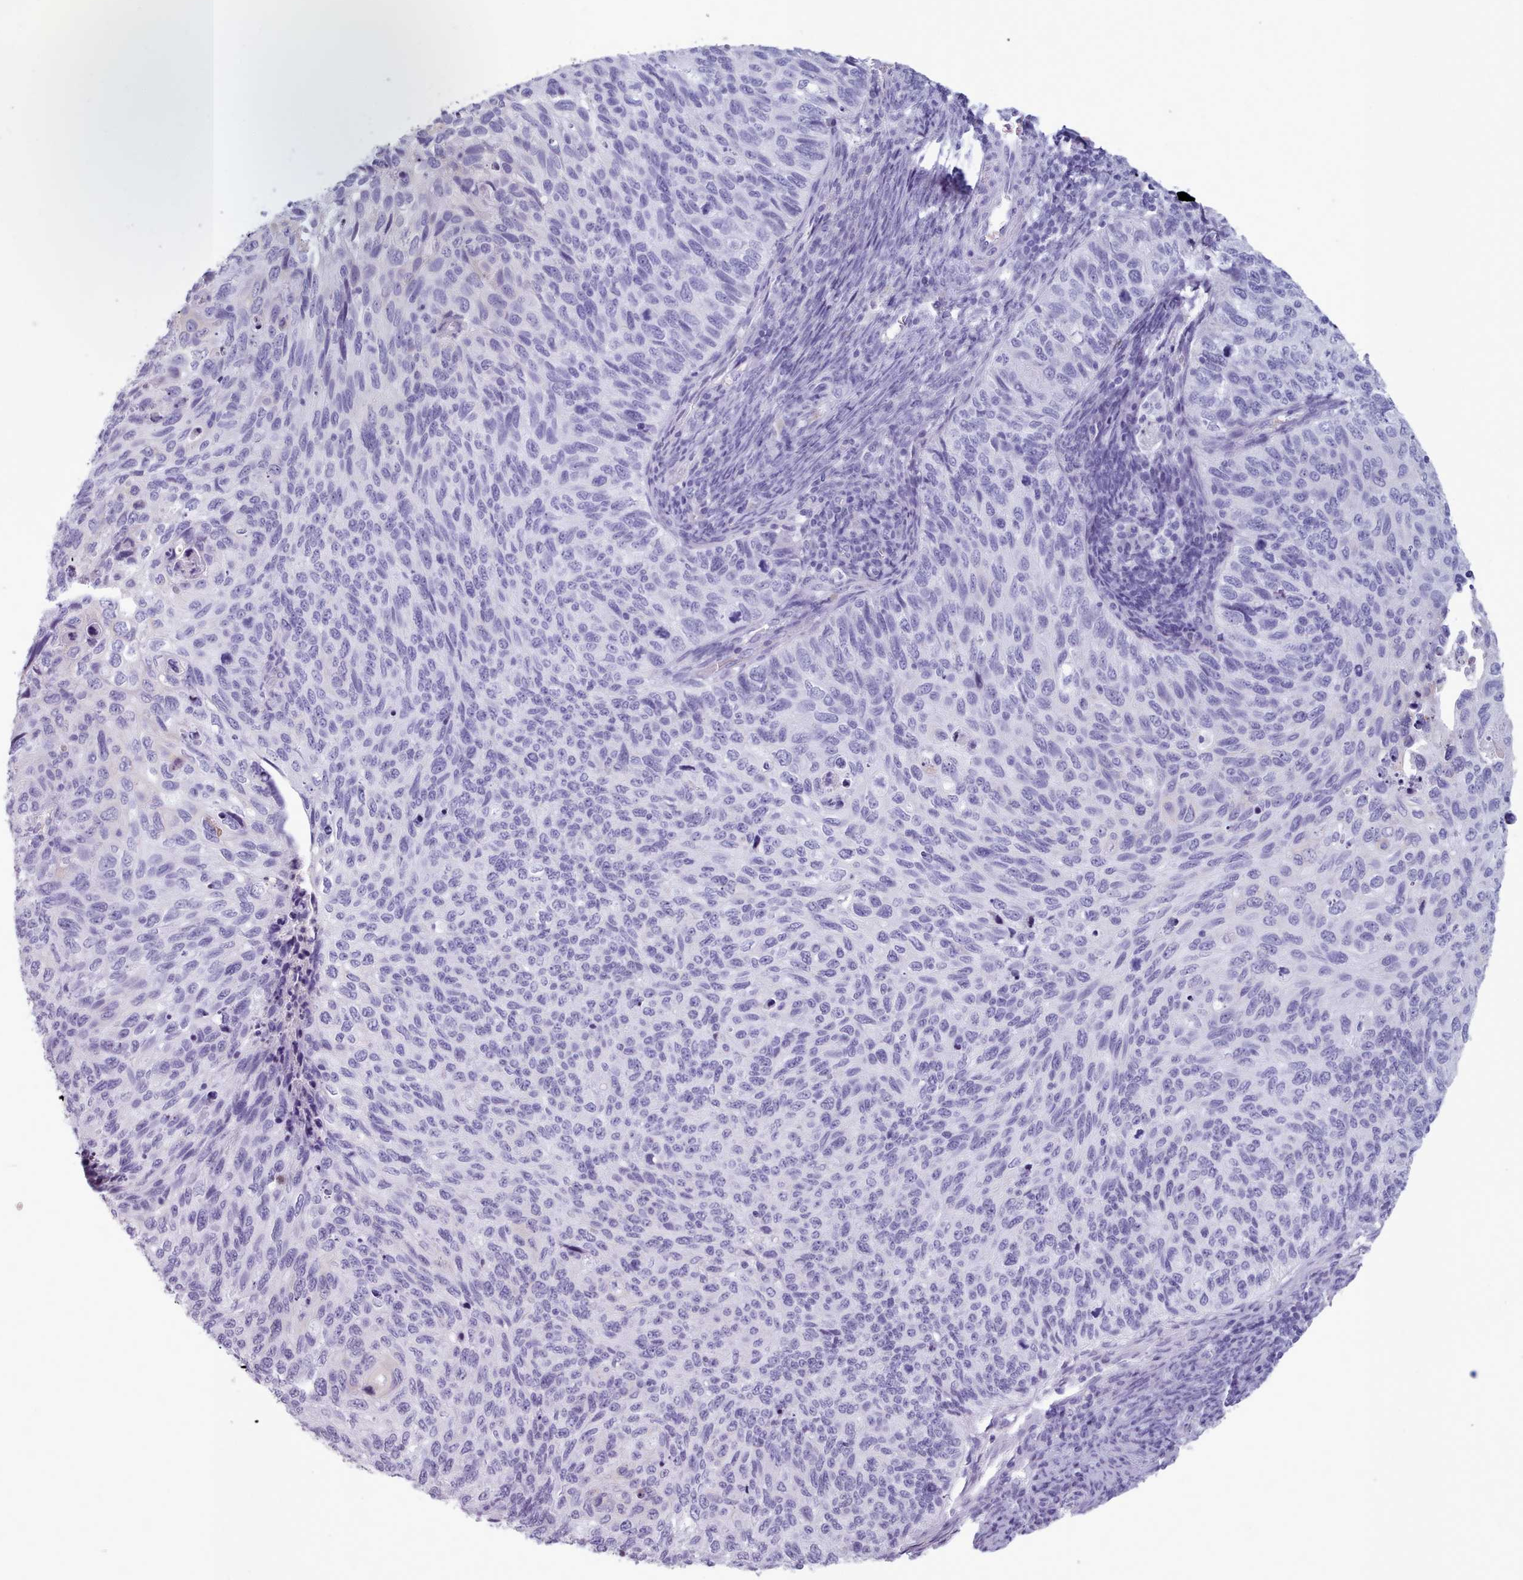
{"staining": {"intensity": "negative", "quantity": "none", "location": "none"}, "tissue": "cervical cancer", "cell_type": "Tumor cells", "image_type": "cancer", "snomed": [{"axis": "morphology", "description": "Squamous cell carcinoma, NOS"}, {"axis": "topography", "description": "Cervix"}], "caption": "This is a micrograph of immunohistochemistry staining of cervical cancer (squamous cell carcinoma), which shows no staining in tumor cells.", "gene": "ZNF43", "patient": {"sex": "female", "age": 70}}